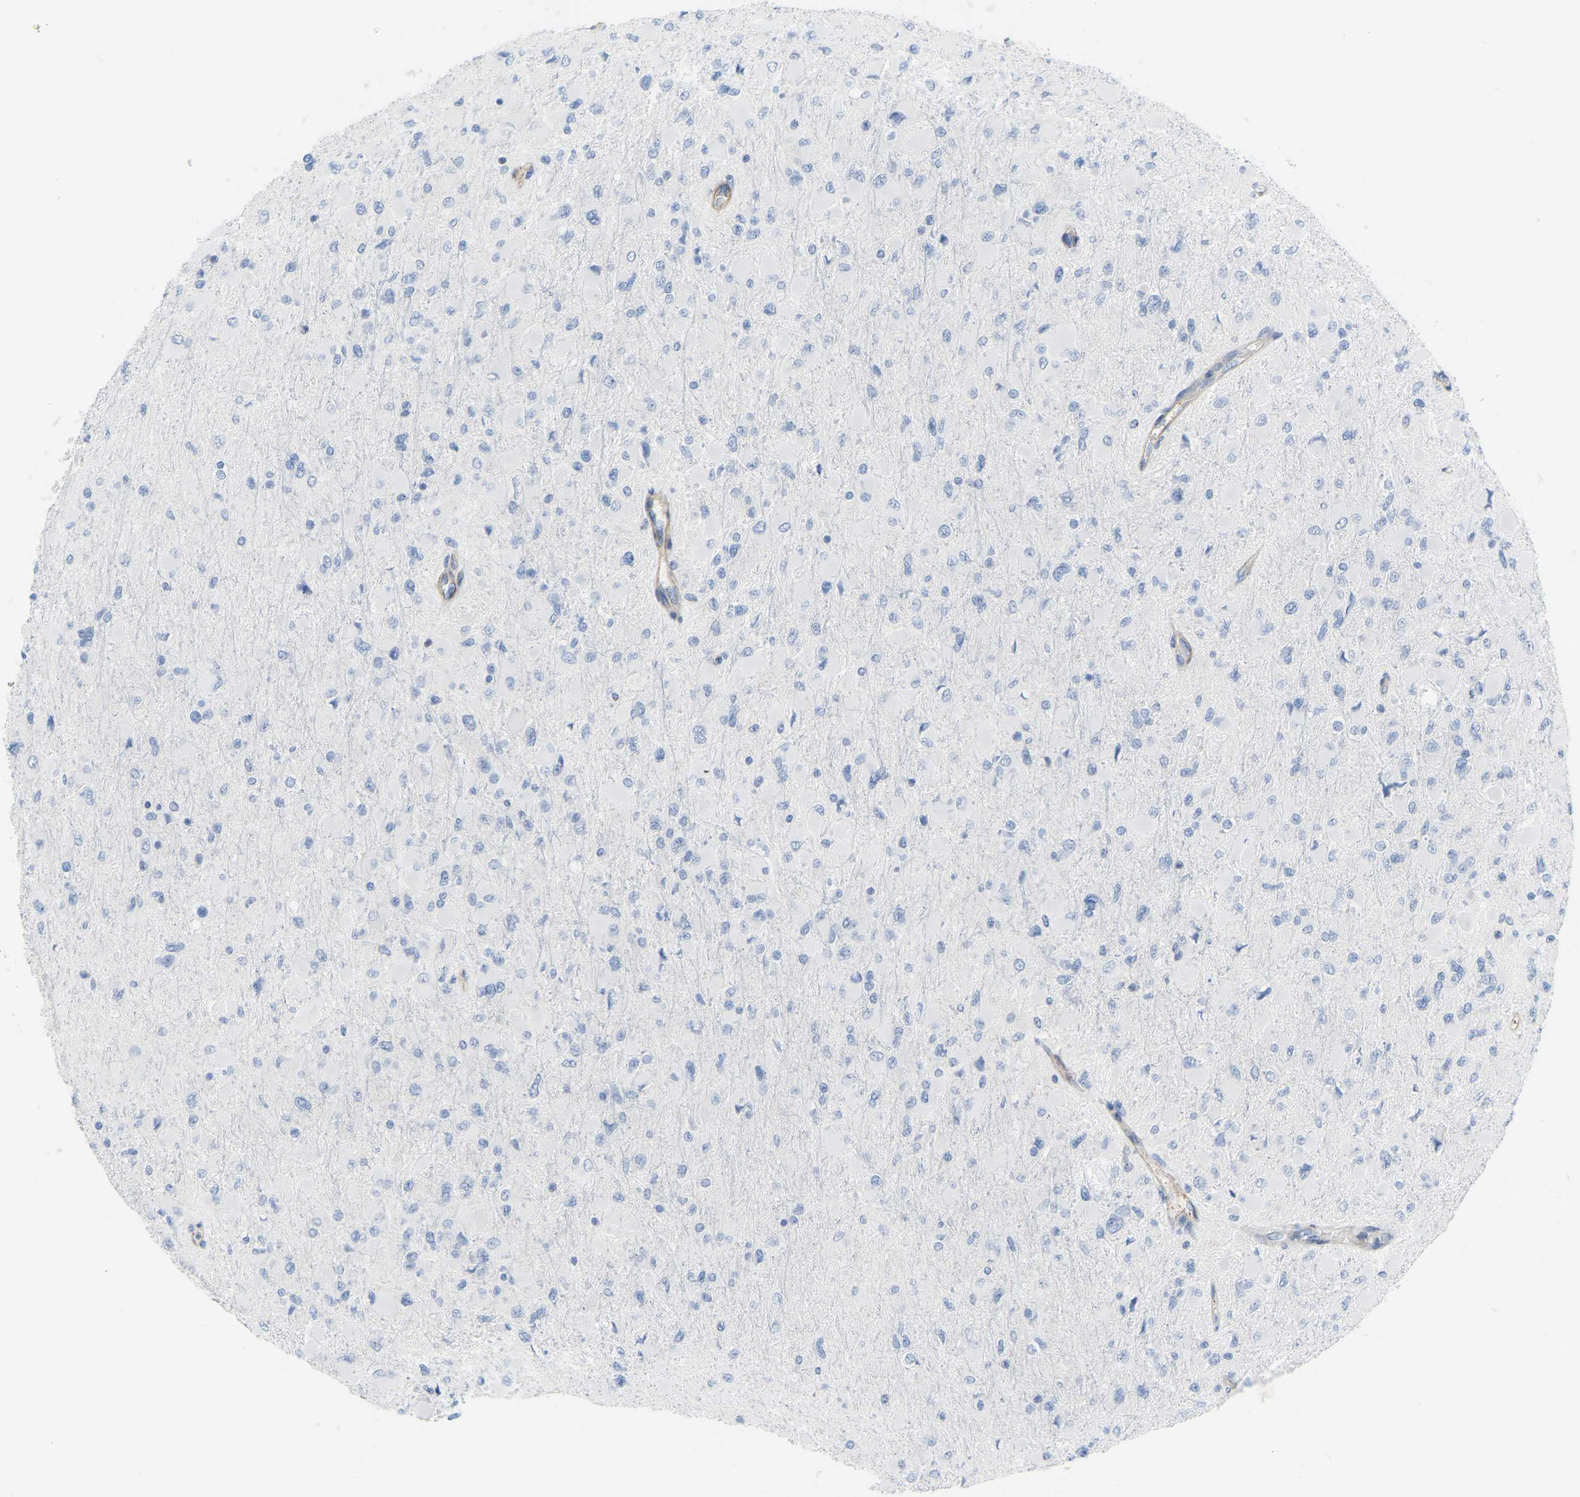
{"staining": {"intensity": "negative", "quantity": "none", "location": "none"}, "tissue": "glioma", "cell_type": "Tumor cells", "image_type": "cancer", "snomed": [{"axis": "morphology", "description": "Glioma, malignant, High grade"}, {"axis": "topography", "description": "Cerebral cortex"}], "caption": "DAB (3,3'-diaminobenzidine) immunohistochemical staining of human malignant glioma (high-grade) shows no significant staining in tumor cells.", "gene": "MYL3", "patient": {"sex": "female", "age": 36}}